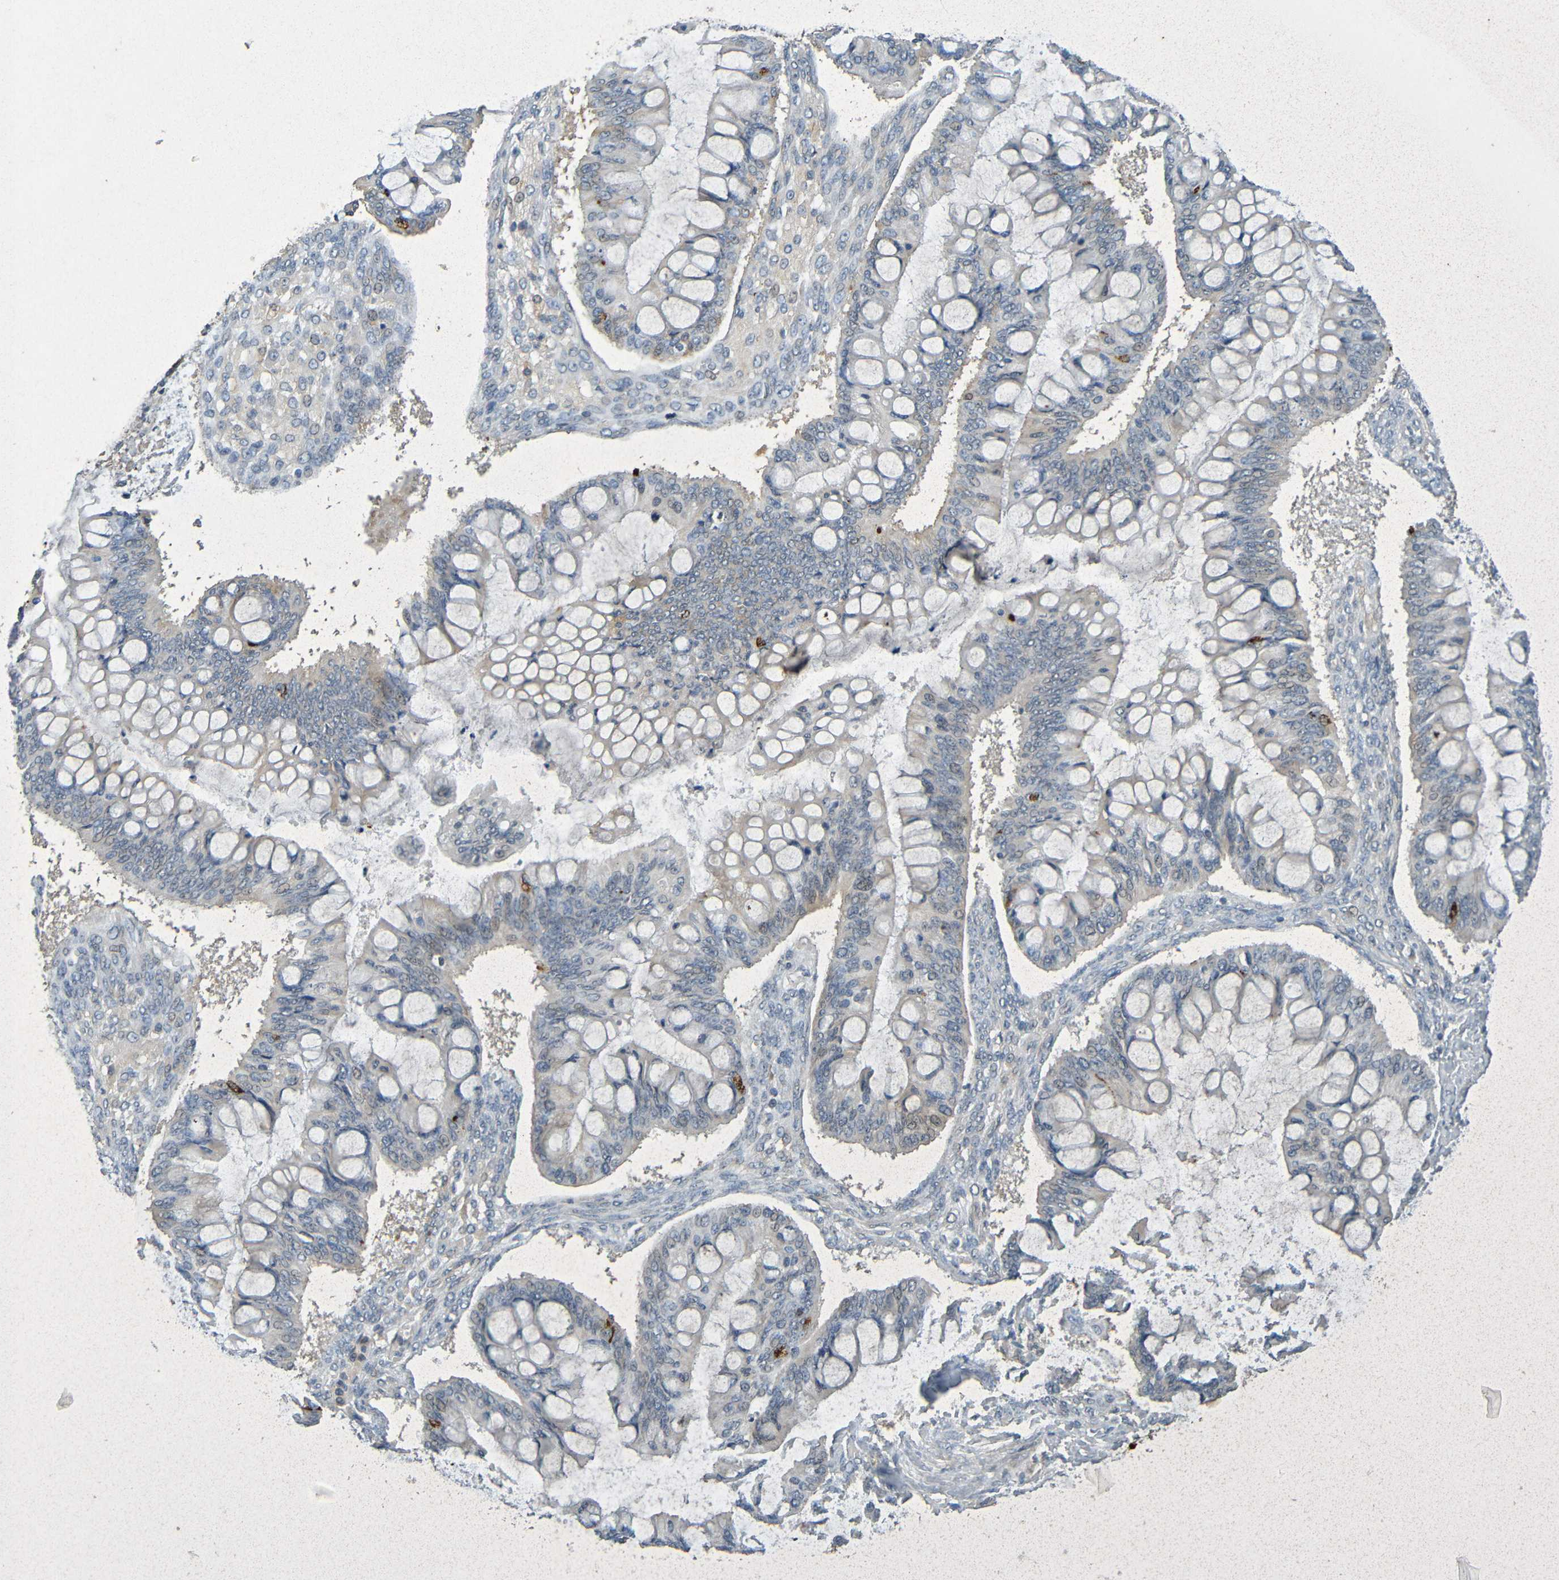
{"staining": {"intensity": "moderate", "quantity": "<25%", "location": "cytoplasmic/membranous"}, "tissue": "ovarian cancer", "cell_type": "Tumor cells", "image_type": "cancer", "snomed": [{"axis": "morphology", "description": "Cystadenocarcinoma, mucinous, NOS"}, {"axis": "topography", "description": "Ovary"}], "caption": "IHC of human mucinous cystadenocarcinoma (ovarian) demonstrates low levels of moderate cytoplasmic/membranous staining in approximately <25% of tumor cells. Using DAB (3,3'-diaminobenzidine) (brown) and hematoxylin (blue) stains, captured at high magnification using brightfield microscopy.", "gene": "IL10", "patient": {"sex": "female", "age": 73}}